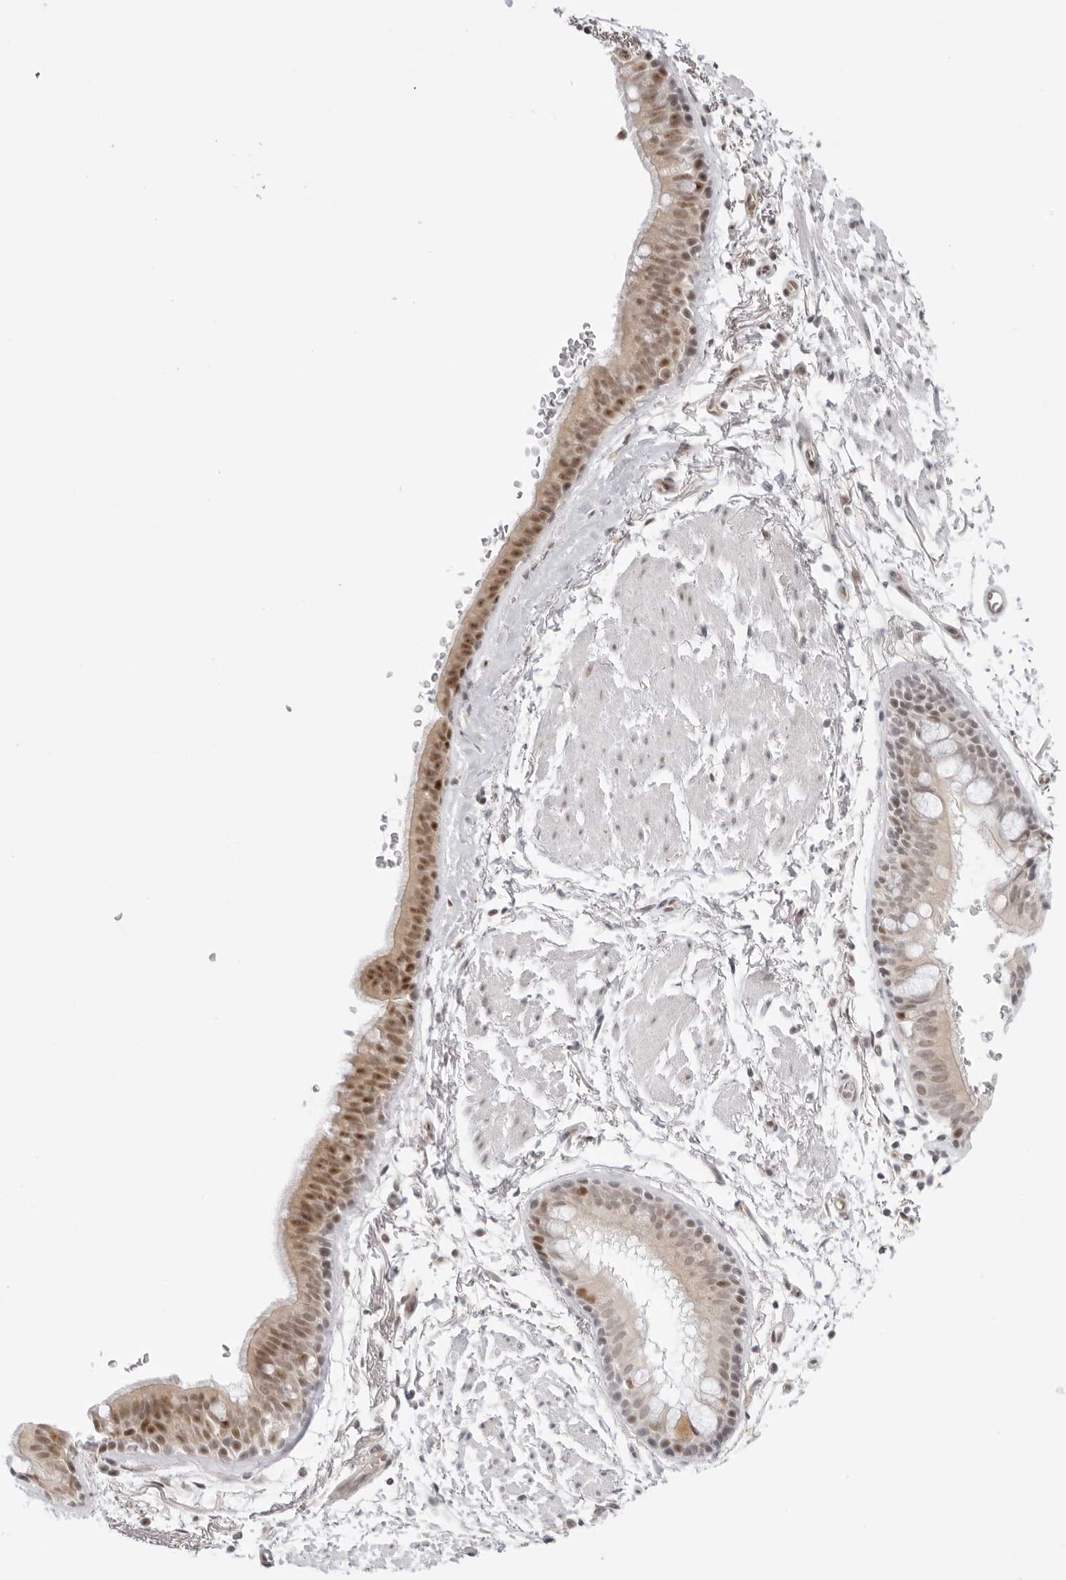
{"staining": {"intensity": "moderate", "quantity": "25%-75%", "location": "cytoplasmic/membranous,nuclear"}, "tissue": "bronchus", "cell_type": "Respiratory epithelial cells", "image_type": "normal", "snomed": [{"axis": "morphology", "description": "Normal tissue, NOS"}, {"axis": "topography", "description": "Lymph node"}, {"axis": "topography", "description": "Bronchus"}], "caption": "Approximately 25%-75% of respiratory epithelial cells in unremarkable human bronchus display moderate cytoplasmic/membranous,nuclear protein positivity as visualized by brown immunohistochemical staining.", "gene": "MED18", "patient": {"sex": "female", "age": 70}}